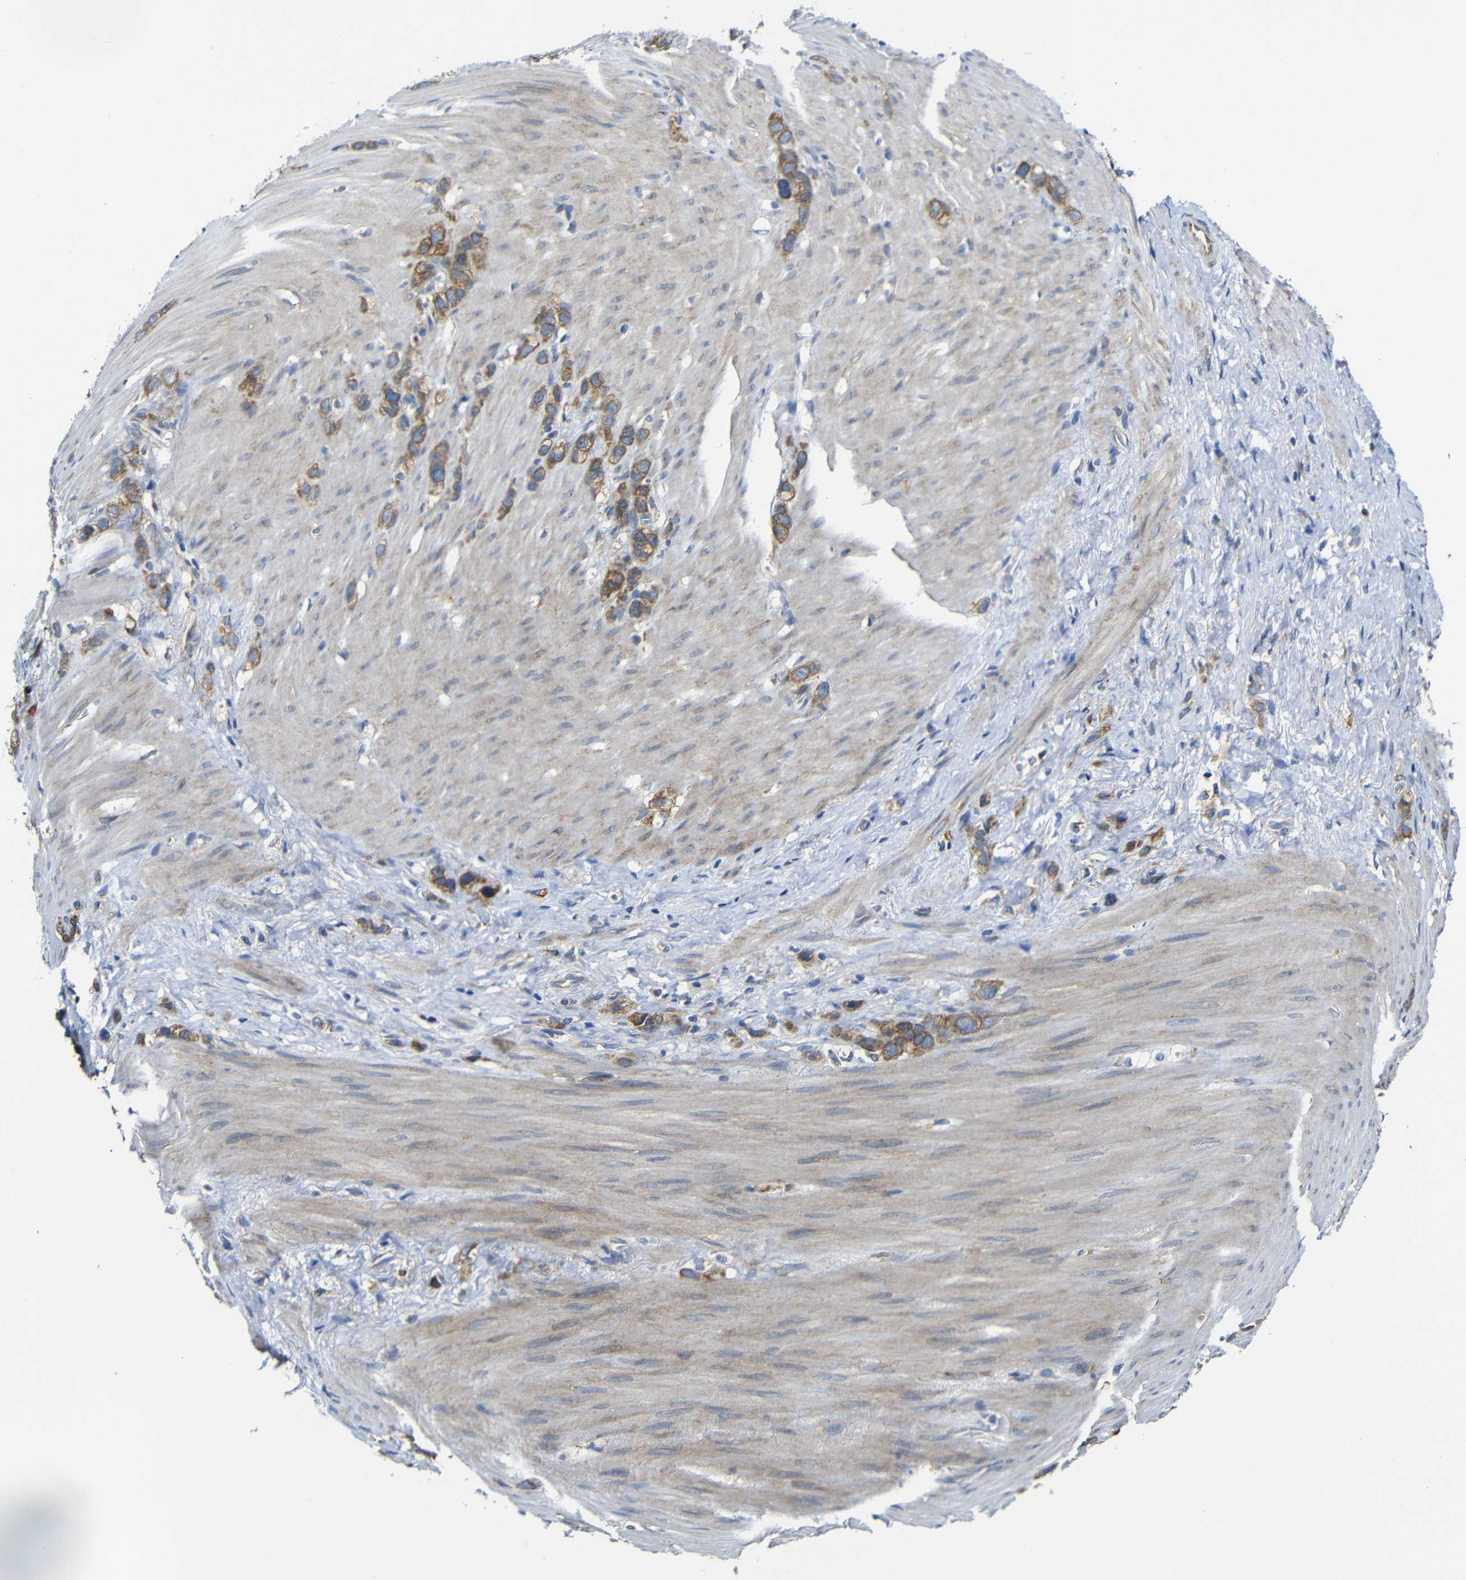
{"staining": {"intensity": "moderate", "quantity": ">75%", "location": "cytoplasmic/membranous"}, "tissue": "stomach cancer", "cell_type": "Tumor cells", "image_type": "cancer", "snomed": [{"axis": "morphology", "description": "Normal tissue, NOS"}, {"axis": "morphology", "description": "Adenocarcinoma, NOS"}, {"axis": "morphology", "description": "Adenocarcinoma, High grade"}, {"axis": "topography", "description": "Stomach, upper"}, {"axis": "topography", "description": "Stomach"}], "caption": "About >75% of tumor cells in human stomach adenocarcinoma exhibit moderate cytoplasmic/membranous protein staining as visualized by brown immunohistochemical staining.", "gene": "CLCC1", "patient": {"sex": "female", "age": 65}}